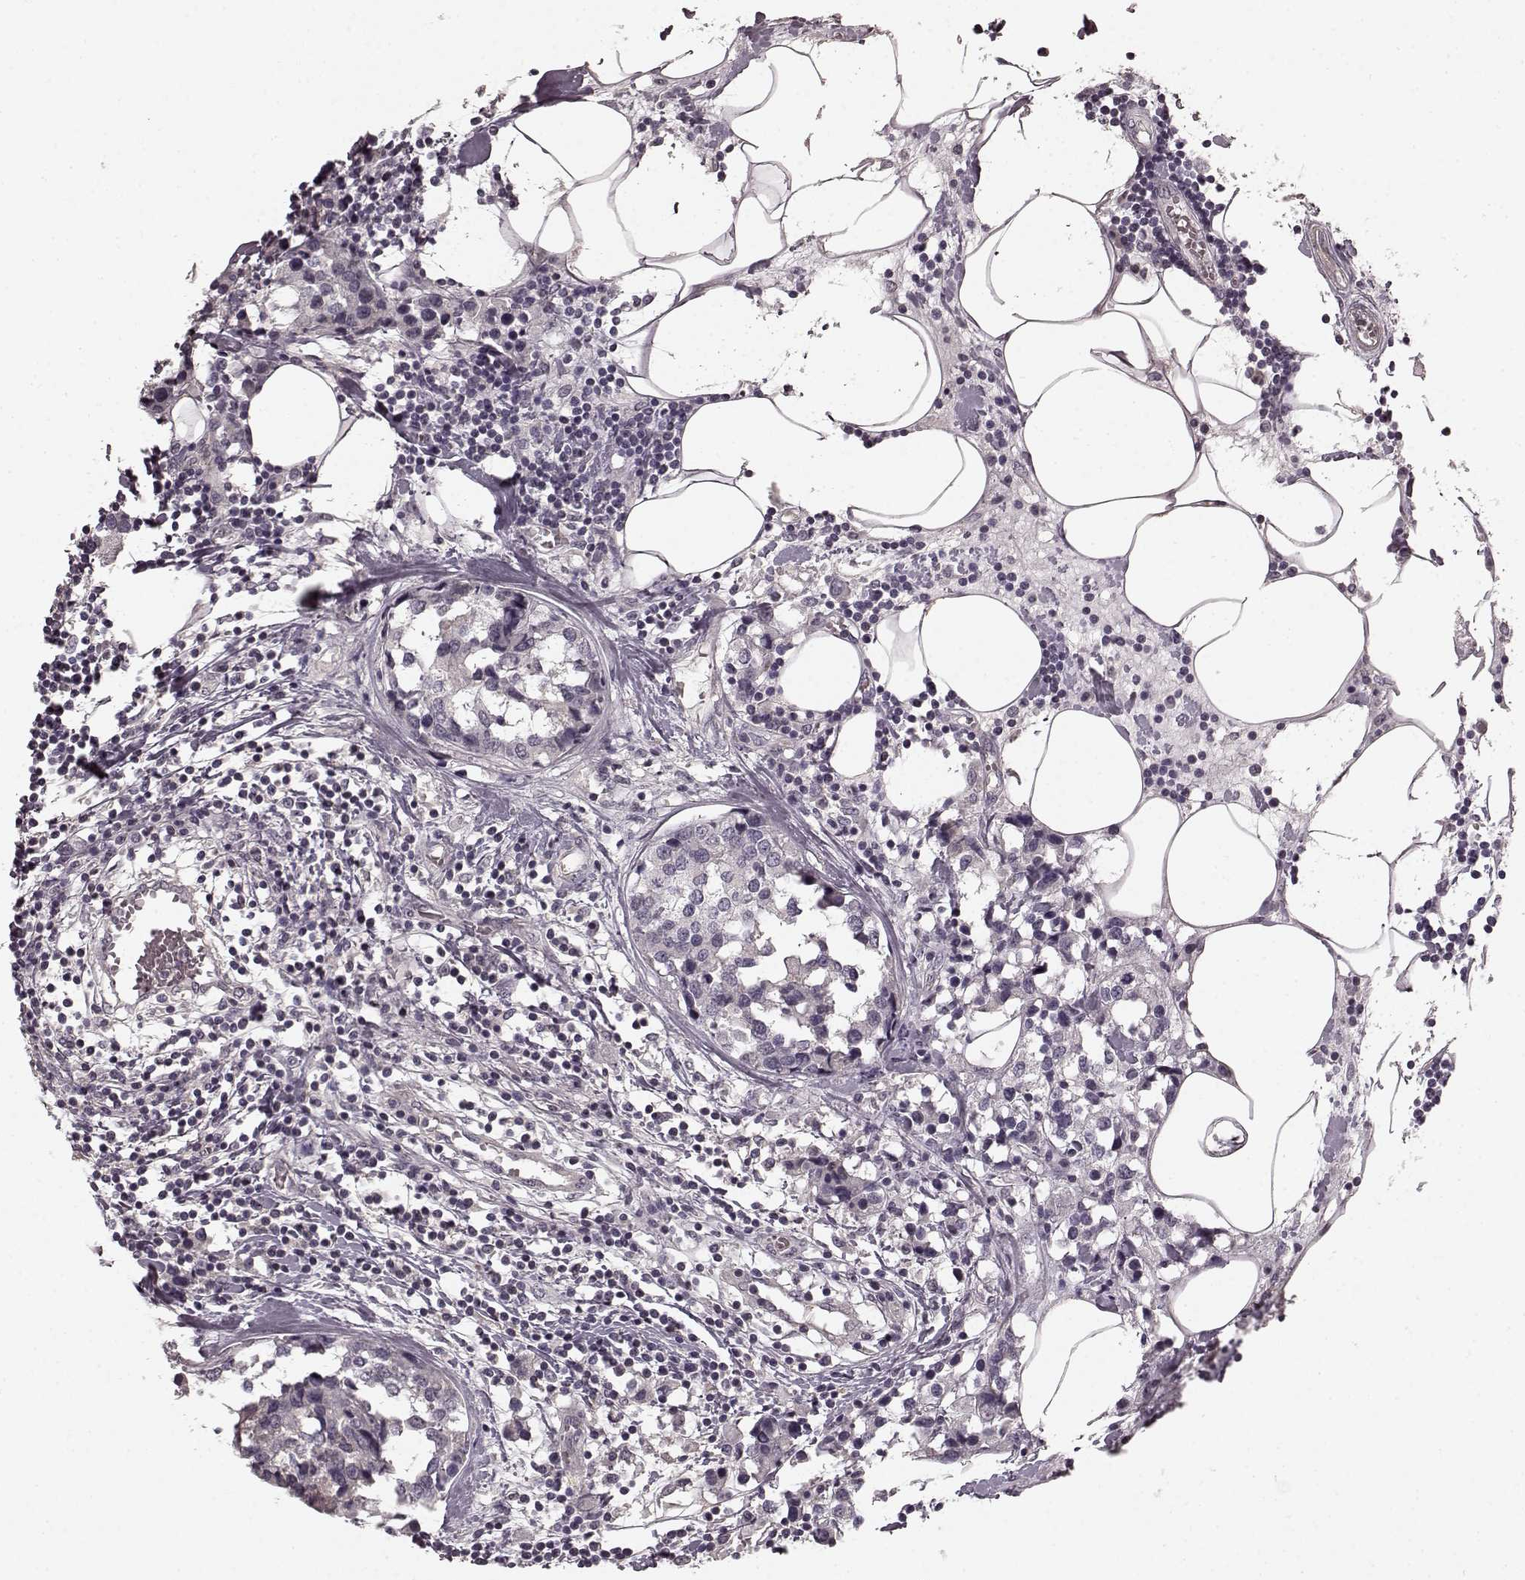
{"staining": {"intensity": "negative", "quantity": "none", "location": "none"}, "tissue": "breast cancer", "cell_type": "Tumor cells", "image_type": "cancer", "snomed": [{"axis": "morphology", "description": "Lobular carcinoma"}, {"axis": "topography", "description": "Breast"}], "caption": "High power microscopy micrograph of an immunohistochemistry (IHC) micrograph of breast cancer (lobular carcinoma), revealing no significant expression in tumor cells. Brightfield microscopy of IHC stained with DAB (3,3'-diaminobenzidine) (brown) and hematoxylin (blue), captured at high magnification.", "gene": "PRKCE", "patient": {"sex": "female", "age": 59}}